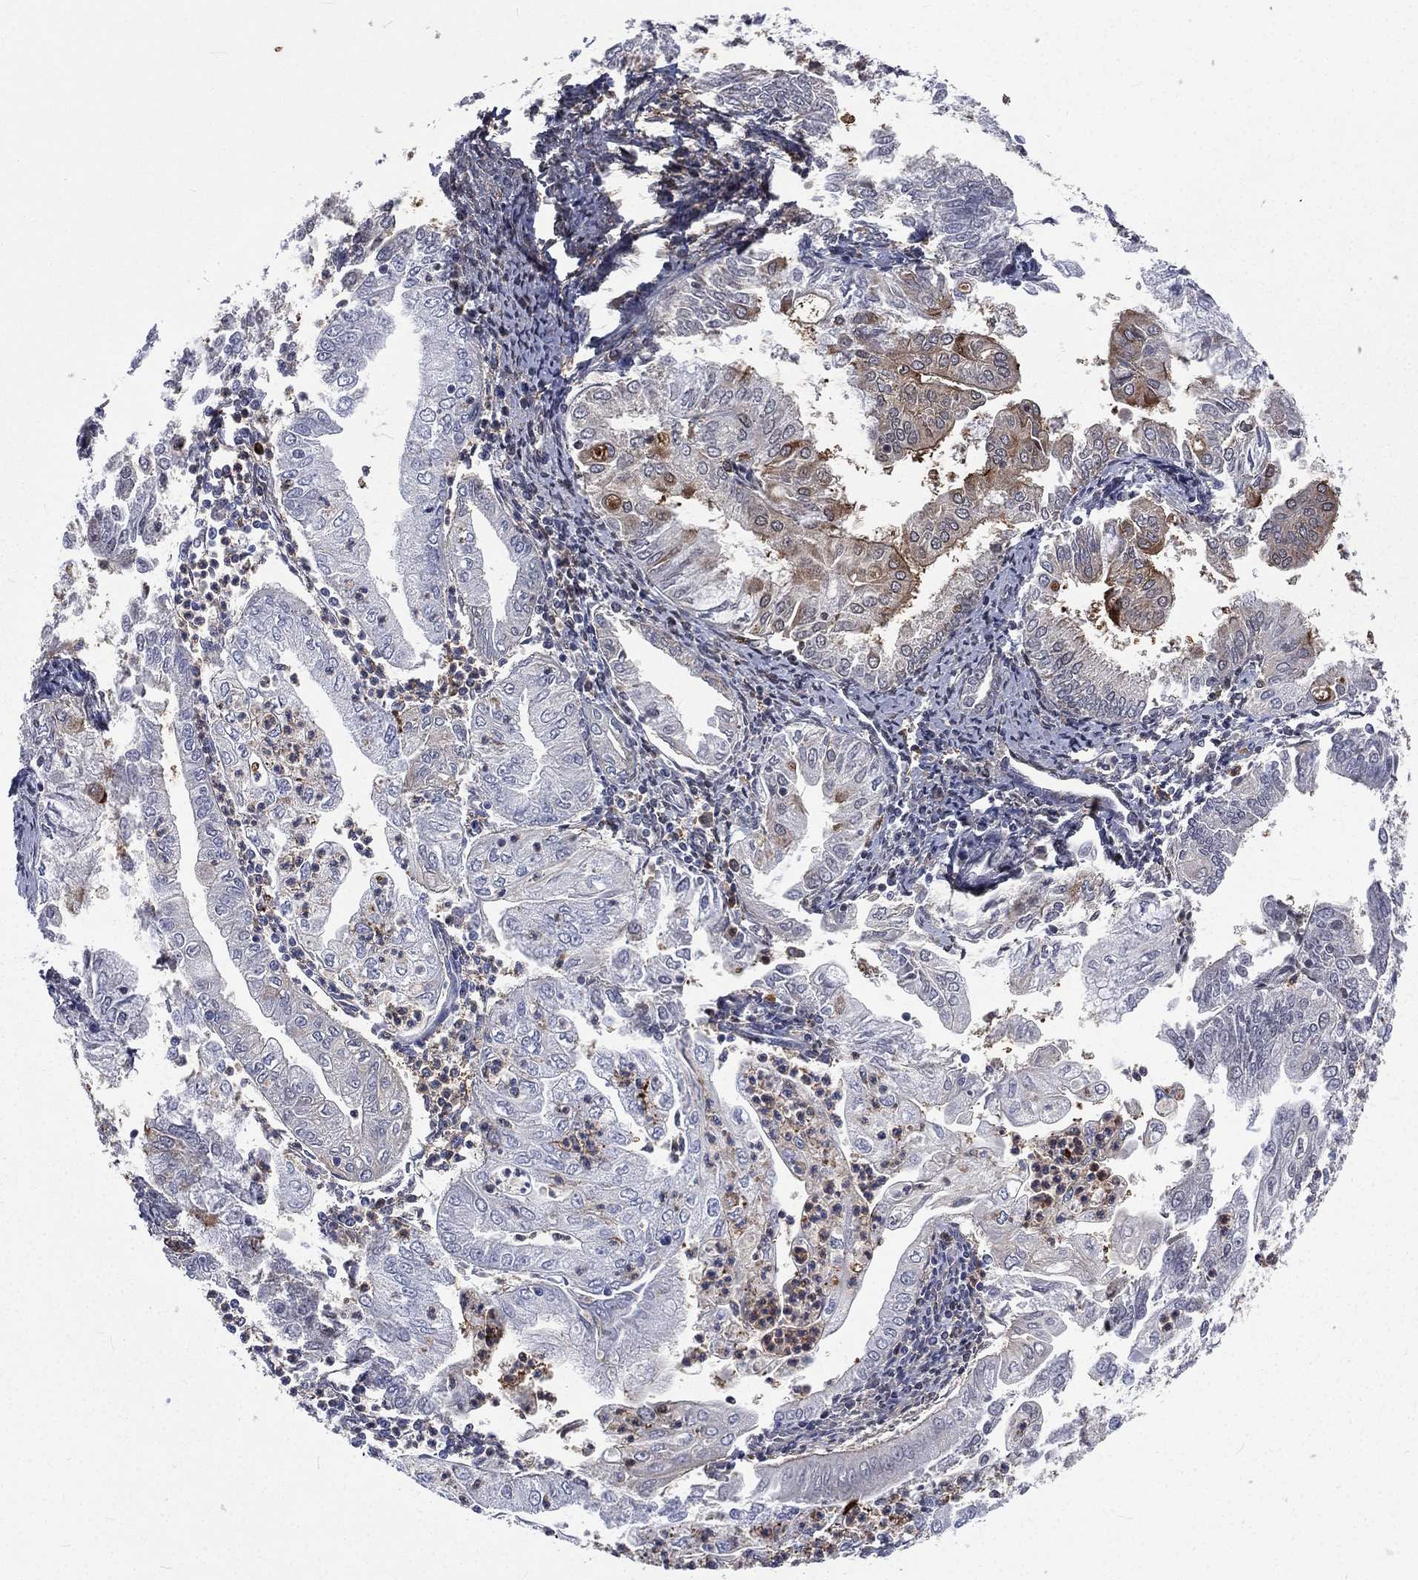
{"staining": {"intensity": "moderate", "quantity": "<25%", "location": "cytoplasmic/membranous"}, "tissue": "endometrial cancer", "cell_type": "Tumor cells", "image_type": "cancer", "snomed": [{"axis": "morphology", "description": "Adenocarcinoma, NOS"}, {"axis": "topography", "description": "Endometrium"}], "caption": "Immunohistochemical staining of endometrial adenocarcinoma displays low levels of moderate cytoplasmic/membranous positivity in about <25% of tumor cells.", "gene": "BASP1", "patient": {"sex": "female", "age": 56}}